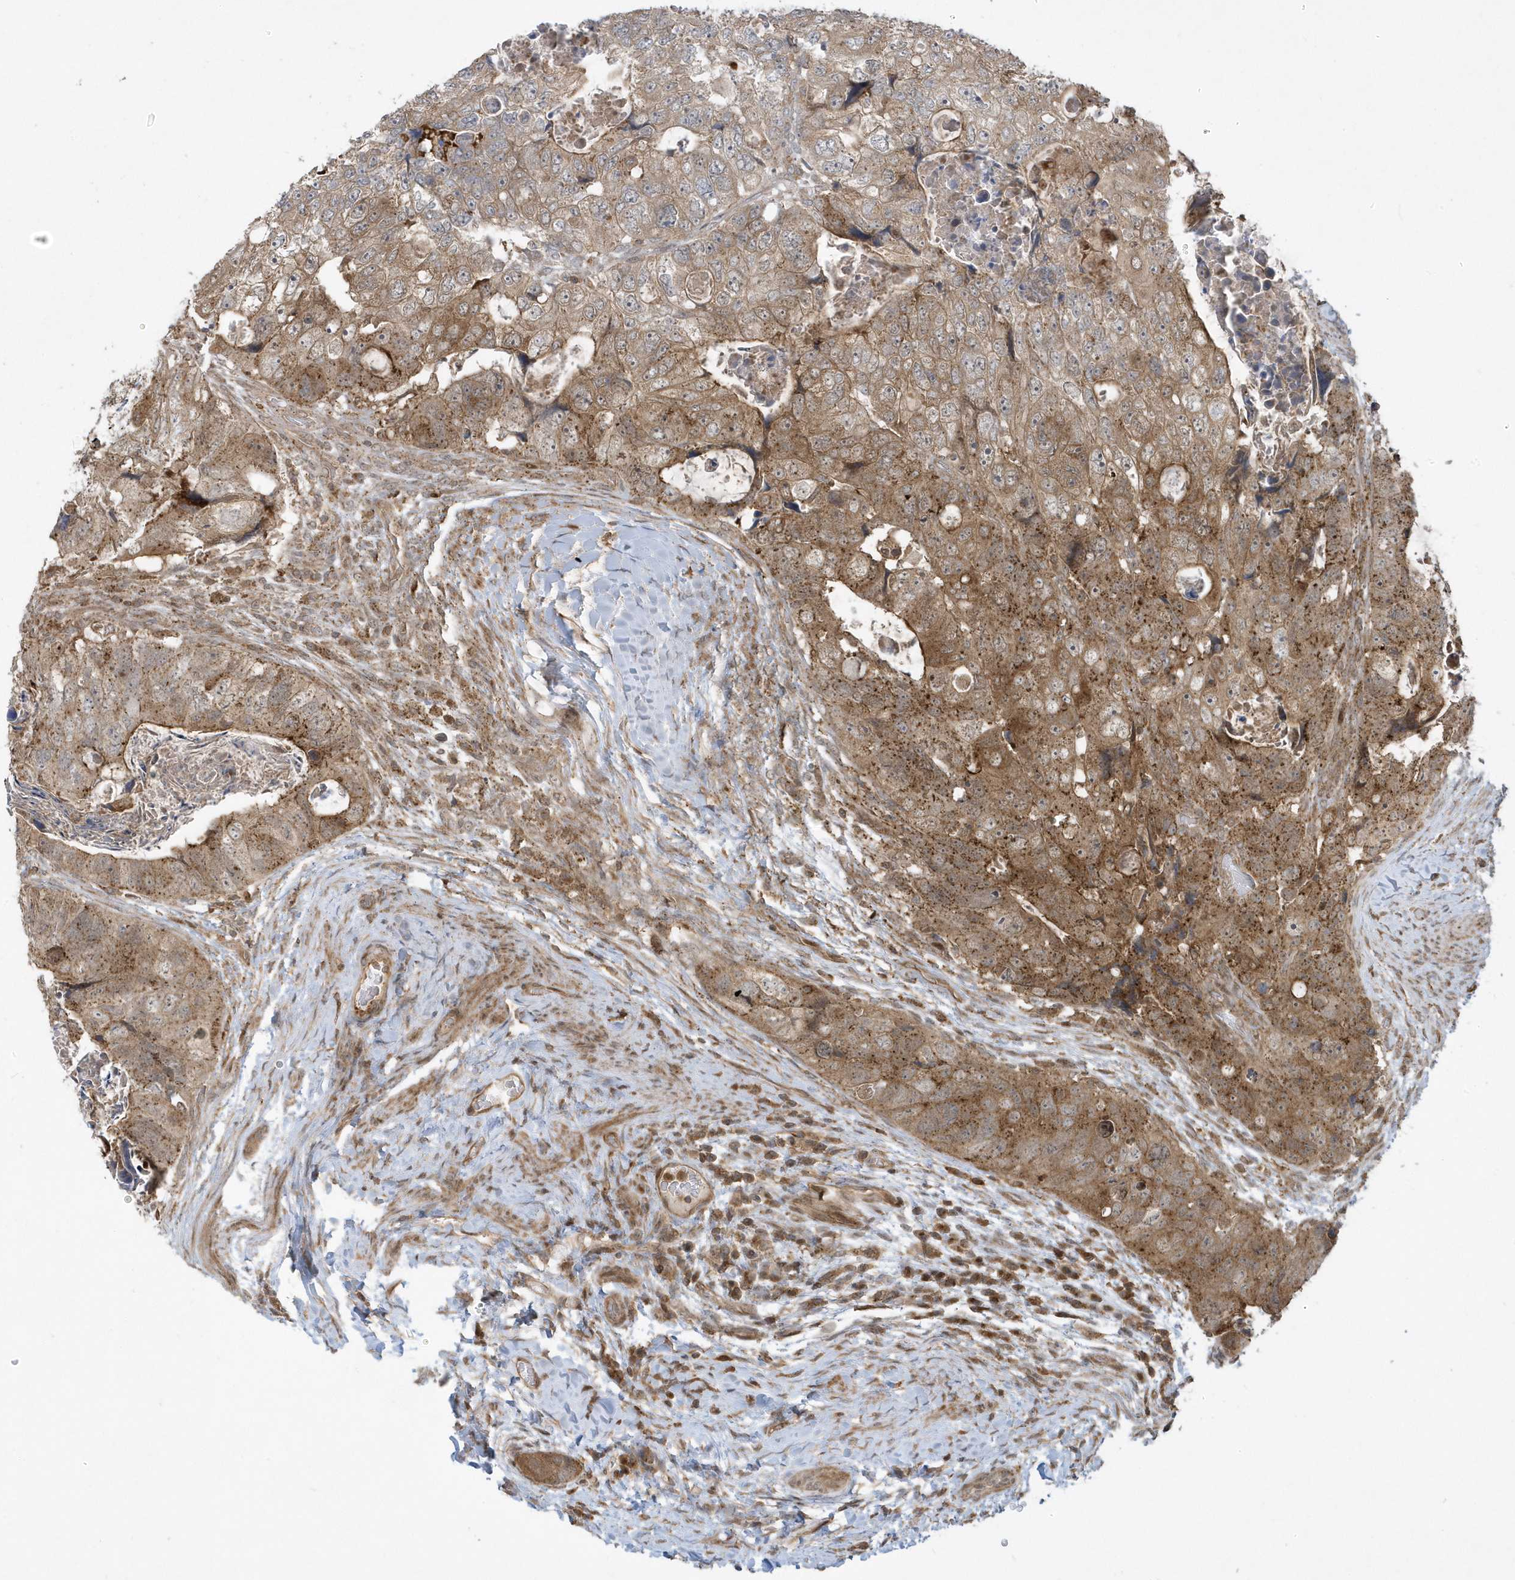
{"staining": {"intensity": "moderate", "quantity": ">75%", "location": "cytoplasmic/membranous"}, "tissue": "colorectal cancer", "cell_type": "Tumor cells", "image_type": "cancer", "snomed": [{"axis": "morphology", "description": "Adenocarcinoma, NOS"}, {"axis": "topography", "description": "Rectum"}], "caption": "Immunohistochemical staining of human colorectal cancer (adenocarcinoma) demonstrates moderate cytoplasmic/membranous protein expression in approximately >75% of tumor cells. (DAB IHC, brown staining for protein, blue staining for nuclei).", "gene": "STAMBP", "patient": {"sex": "male", "age": 59}}